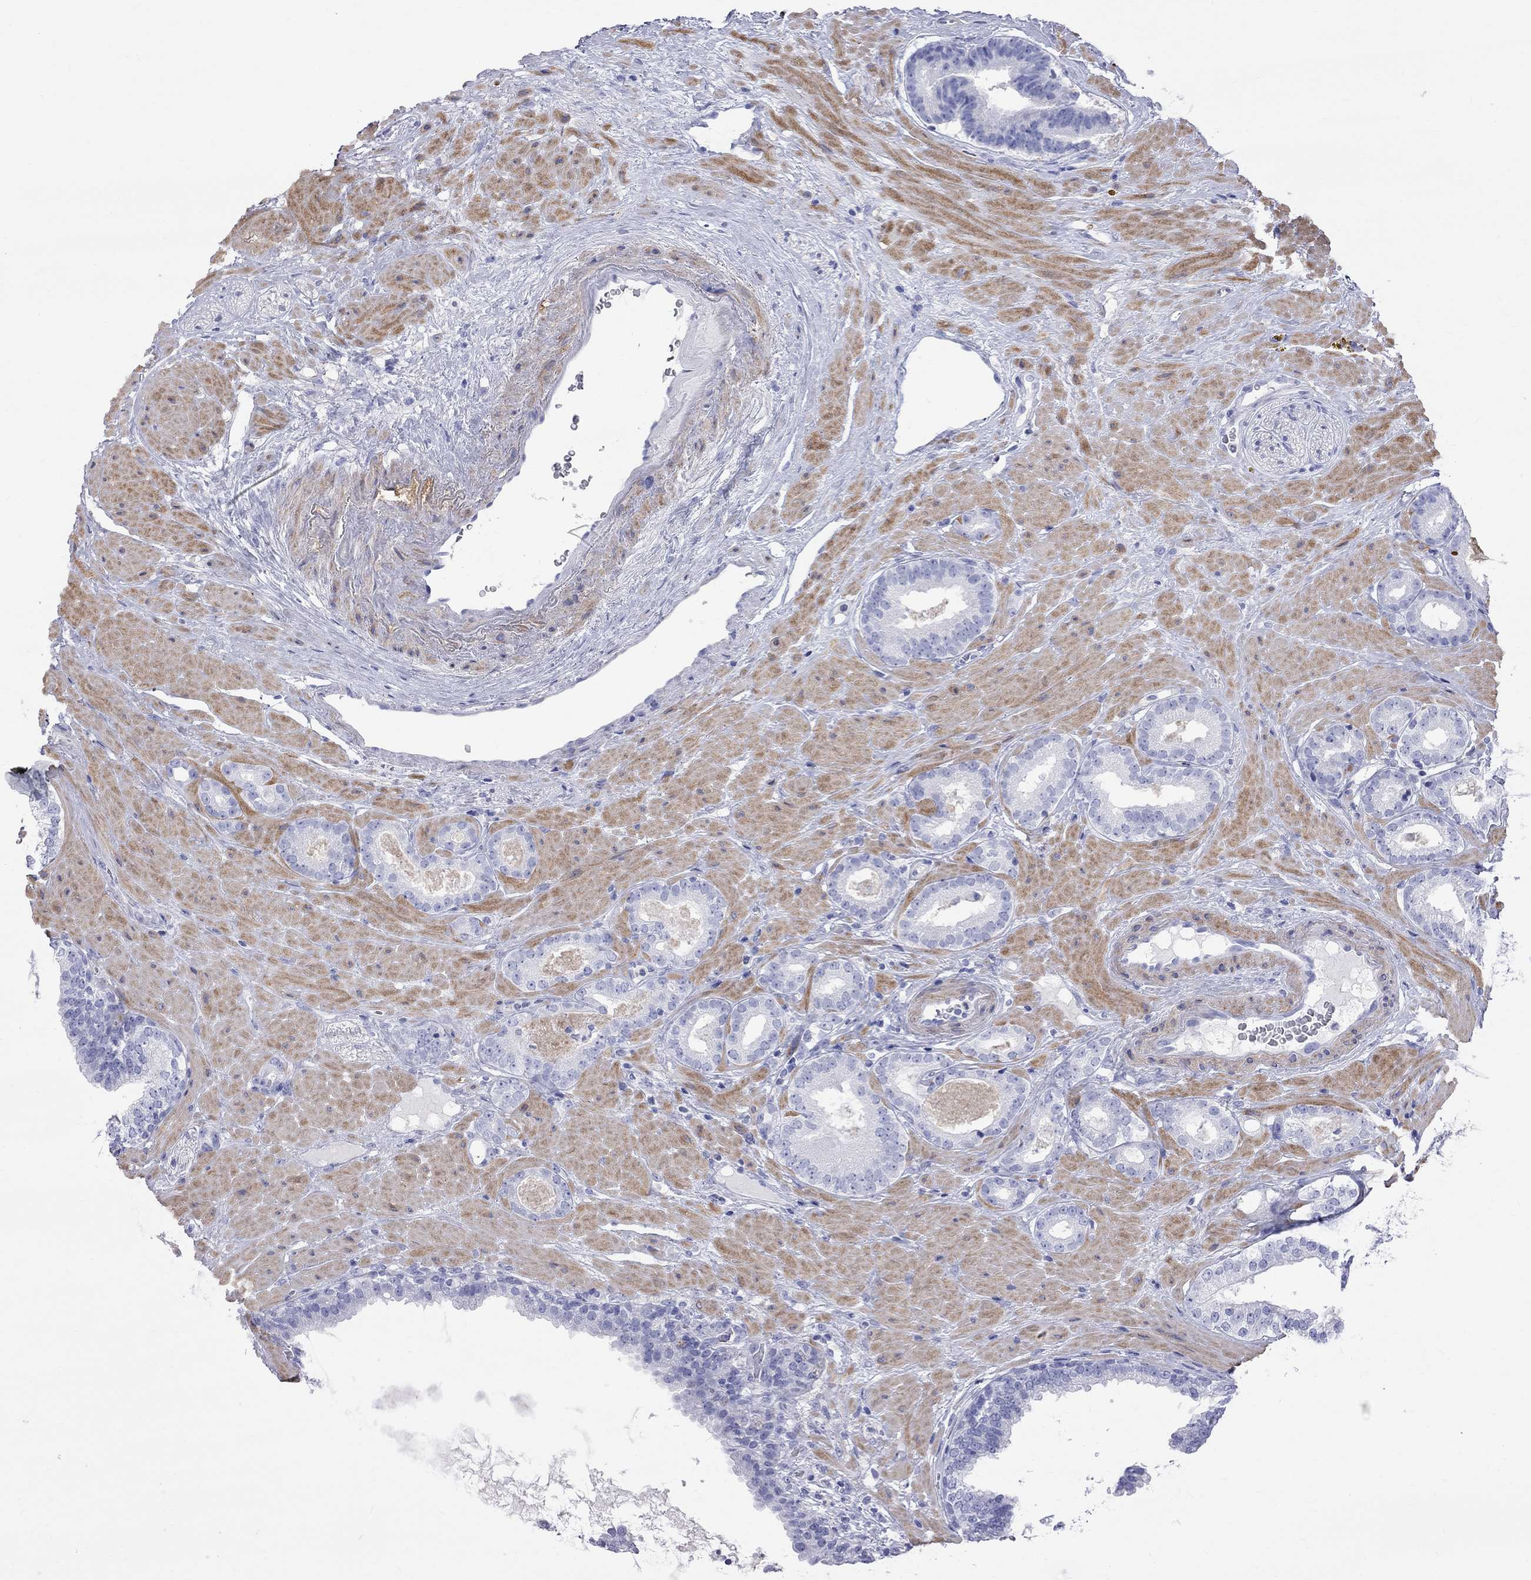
{"staining": {"intensity": "negative", "quantity": "none", "location": "none"}, "tissue": "prostate cancer", "cell_type": "Tumor cells", "image_type": "cancer", "snomed": [{"axis": "morphology", "description": "Adenocarcinoma, Low grade"}, {"axis": "topography", "description": "Prostate"}], "caption": "Immunohistochemistry of prostate cancer (low-grade adenocarcinoma) displays no expression in tumor cells. Nuclei are stained in blue.", "gene": "S100A3", "patient": {"sex": "male", "age": 60}}